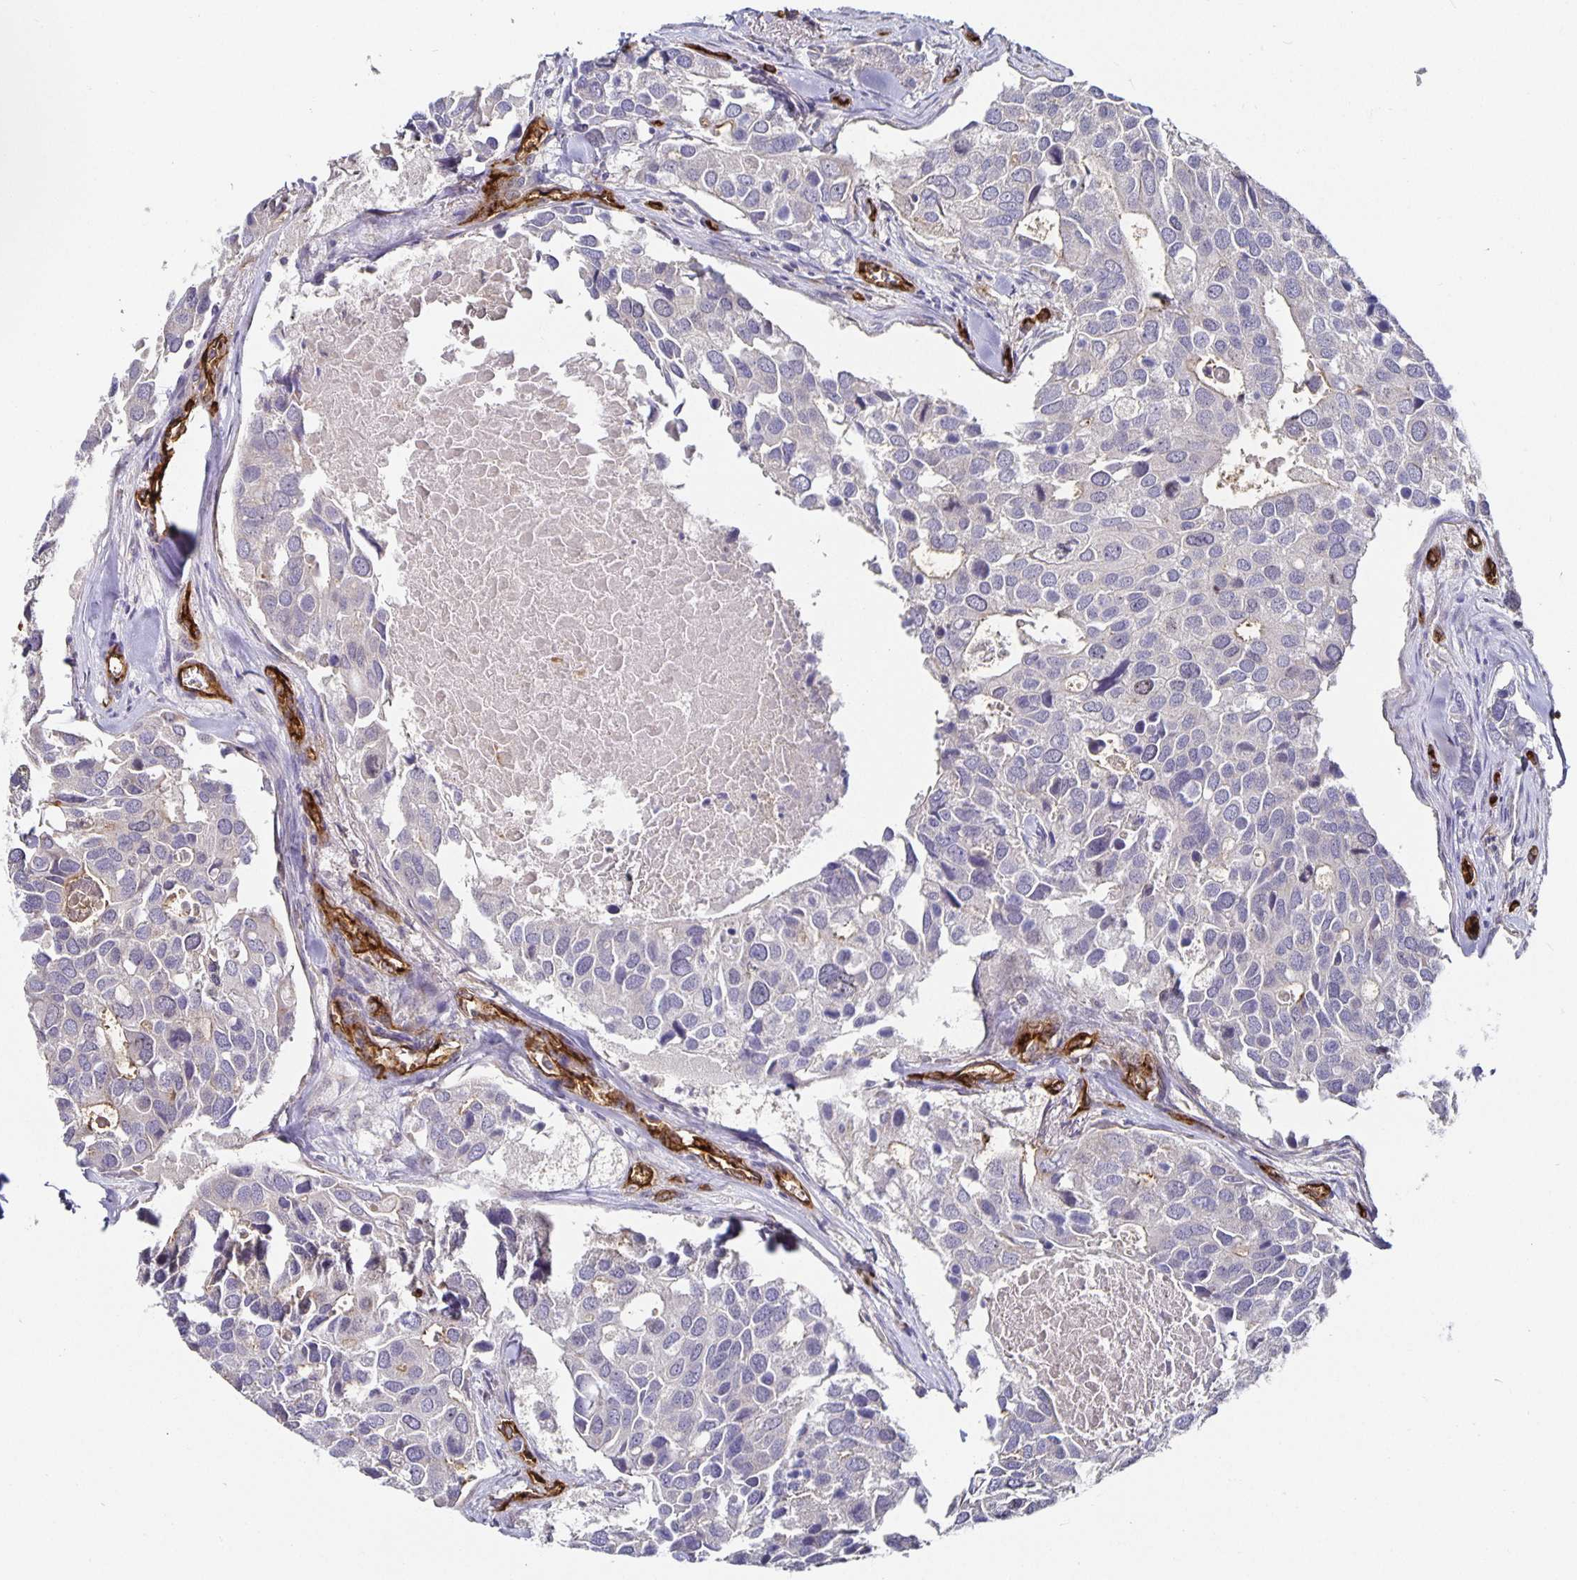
{"staining": {"intensity": "negative", "quantity": "none", "location": "none"}, "tissue": "breast cancer", "cell_type": "Tumor cells", "image_type": "cancer", "snomed": [{"axis": "morphology", "description": "Duct carcinoma"}, {"axis": "topography", "description": "Breast"}], "caption": "Micrograph shows no protein staining in tumor cells of breast invasive ductal carcinoma tissue. (DAB (3,3'-diaminobenzidine) IHC, high magnification).", "gene": "PODXL", "patient": {"sex": "female", "age": 83}}